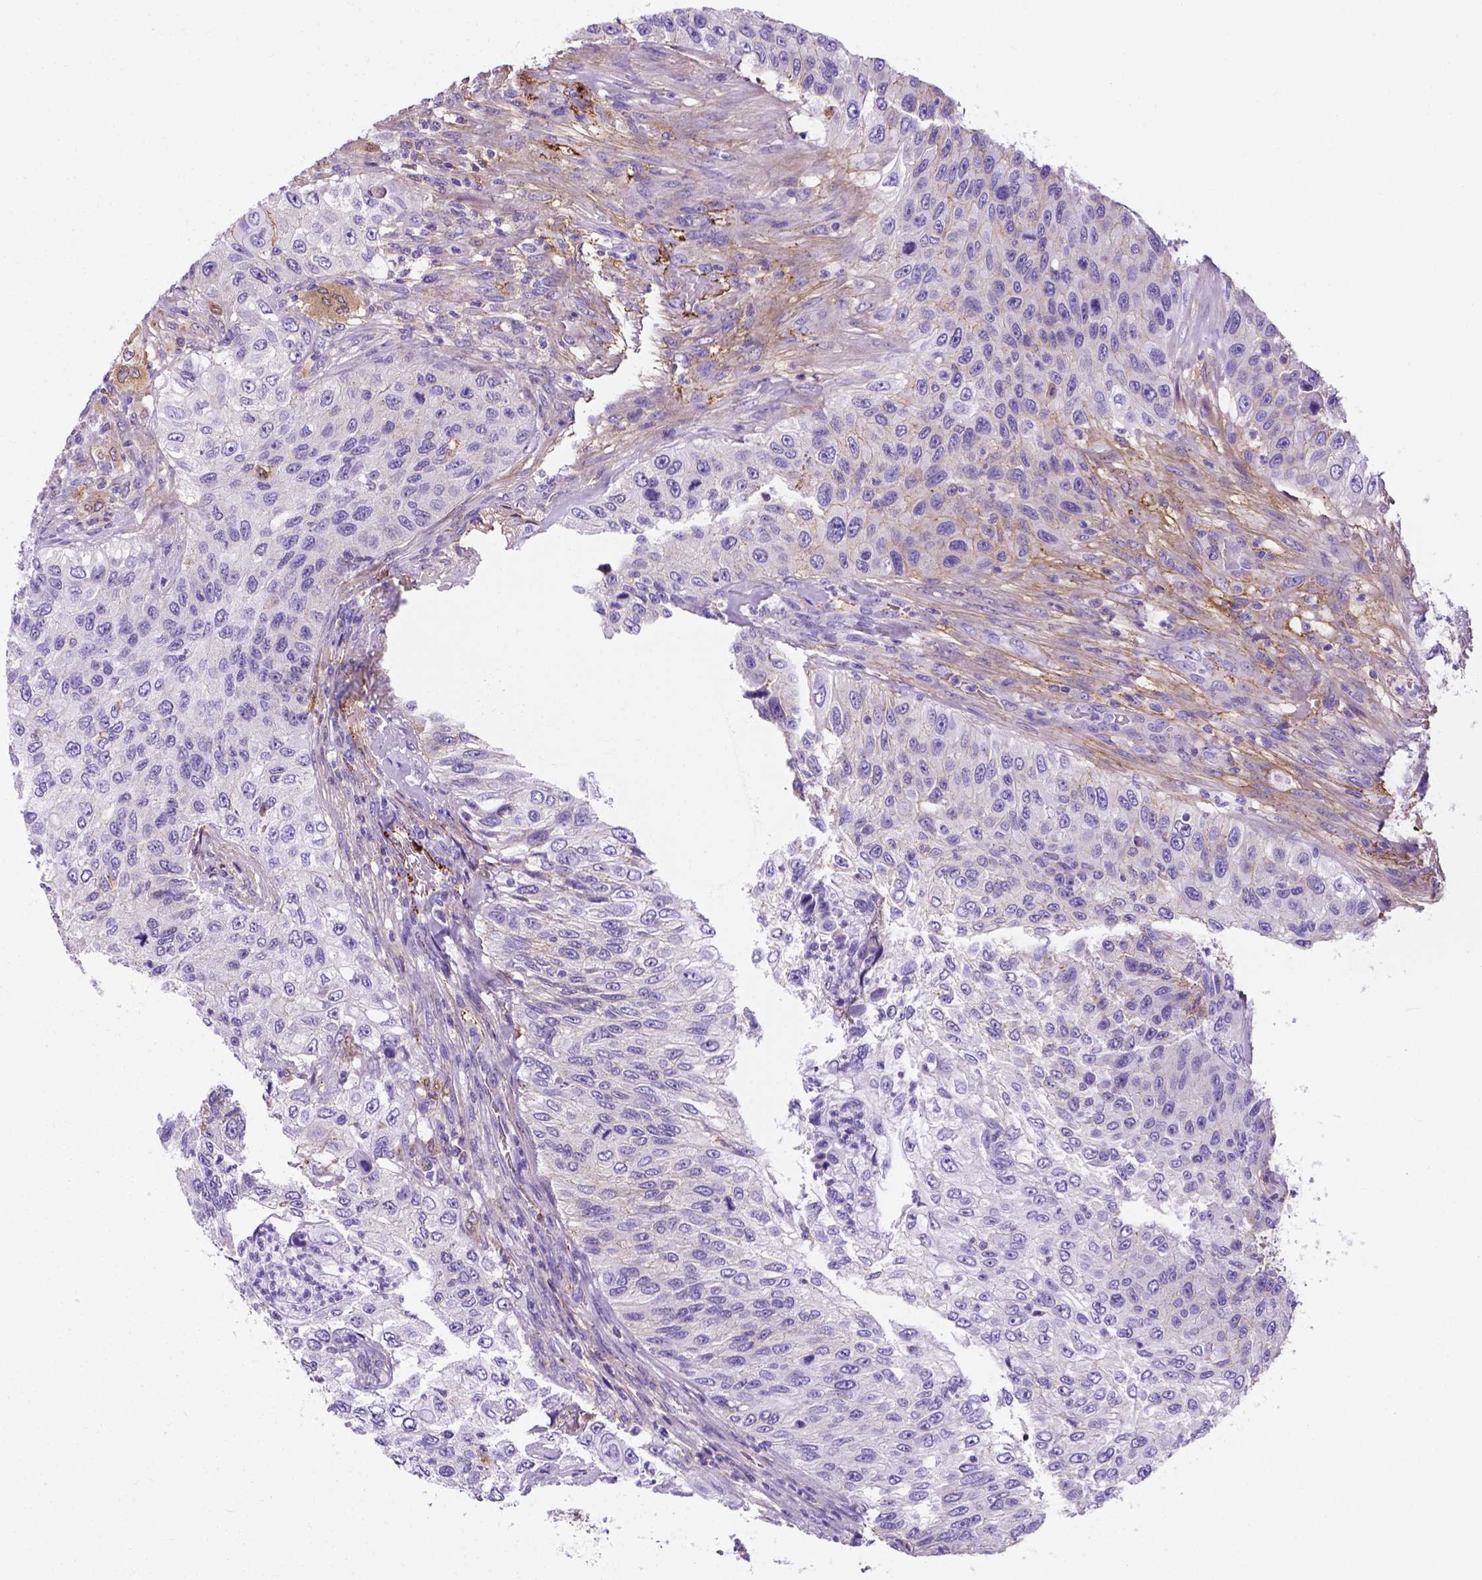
{"staining": {"intensity": "negative", "quantity": "none", "location": "none"}, "tissue": "urothelial cancer", "cell_type": "Tumor cells", "image_type": "cancer", "snomed": [{"axis": "morphology", "description": "Urothelial carcinoma, High grade"}, {"axis": "topography", "description": "Urinary bladder"}], "caption": "Image shows no protein positivity in tumor cells of urothelial carcinoma (high-grade) tissue. (DAB (3,3'-diaminobenzidine) IHC with hematoxylin counter stain).", "gene": "APOE", "patient": {"sex": "female", "age": 60}}